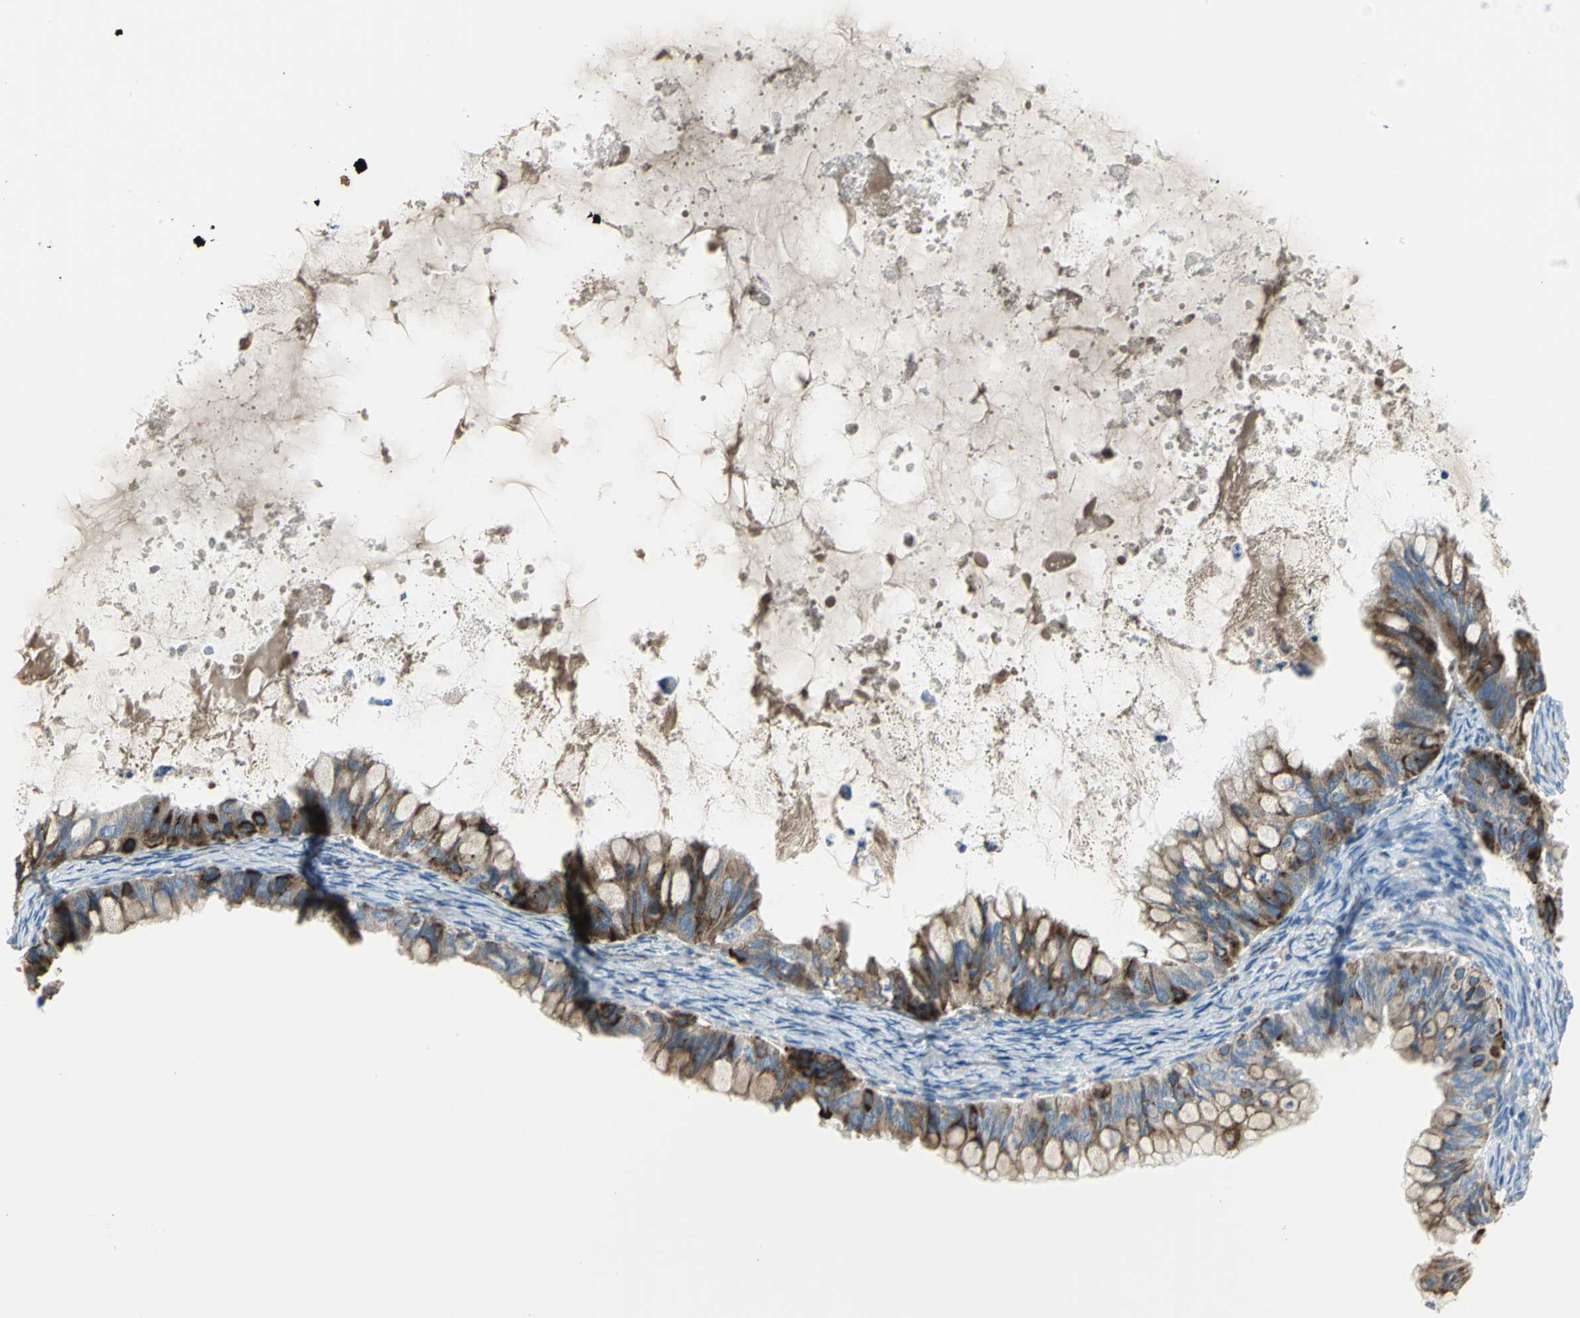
{"staining": {"intensity": "strong", "quantity": ">75%", "location": "cytoplasmic/membranous"}, "tissue": "ovarian cancer", "cell_type": "Tumor cells", "image_type": "cancer", "snomed": [{"axis": "morphology", "description": "Cystadenocarcinoma, mucinous, NOS"}, {"axis": "topography", "description": "Ovary"}], "caption": "IHC (DAB (3,3'-diaminobenzidine)) staining of ovarian cancer displays strong cytoplasmic/membranous protein staining in approximately >75% of tumor cells.", "gene": "TULP4", "patient": {"sex": "female", "age": 80}}